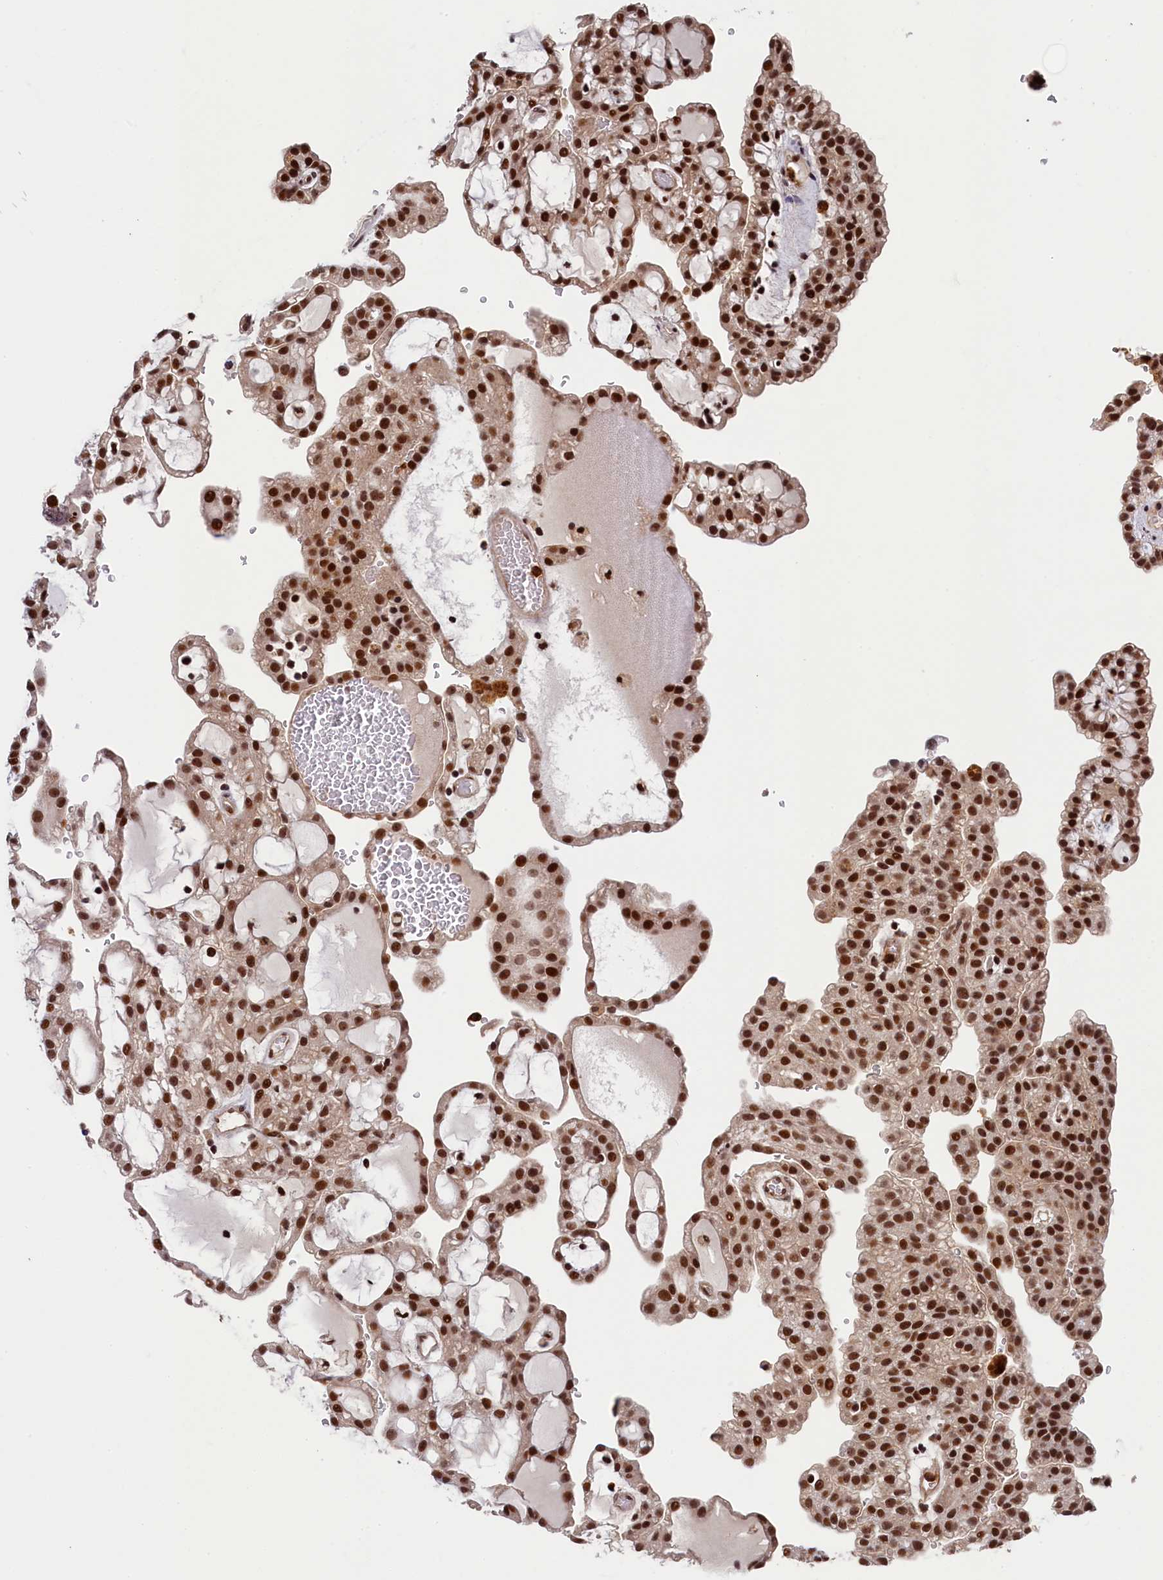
{"staining": {"intensity": "strong", "quantity": ">75%", "location": "cytoplasmic/membranous,nuclear"}, "tissue": "renal cancer", "cell_type": "Tumor cells", "image_type": "cancer", "snomed": [{"axis": "morphology", "description": "Adenocarcinoma, NOS"}, {"axis": "topography", "description": "Kidney"}], "caption": "Human renal adenocarcinoma stained with a brown dye demonstrates strong cytoplasmic/membranous and nuclear positive staining in about >75% of tumor cells.", "gene": "ADIG", "patient": {"sex": "male", "age": 63}}